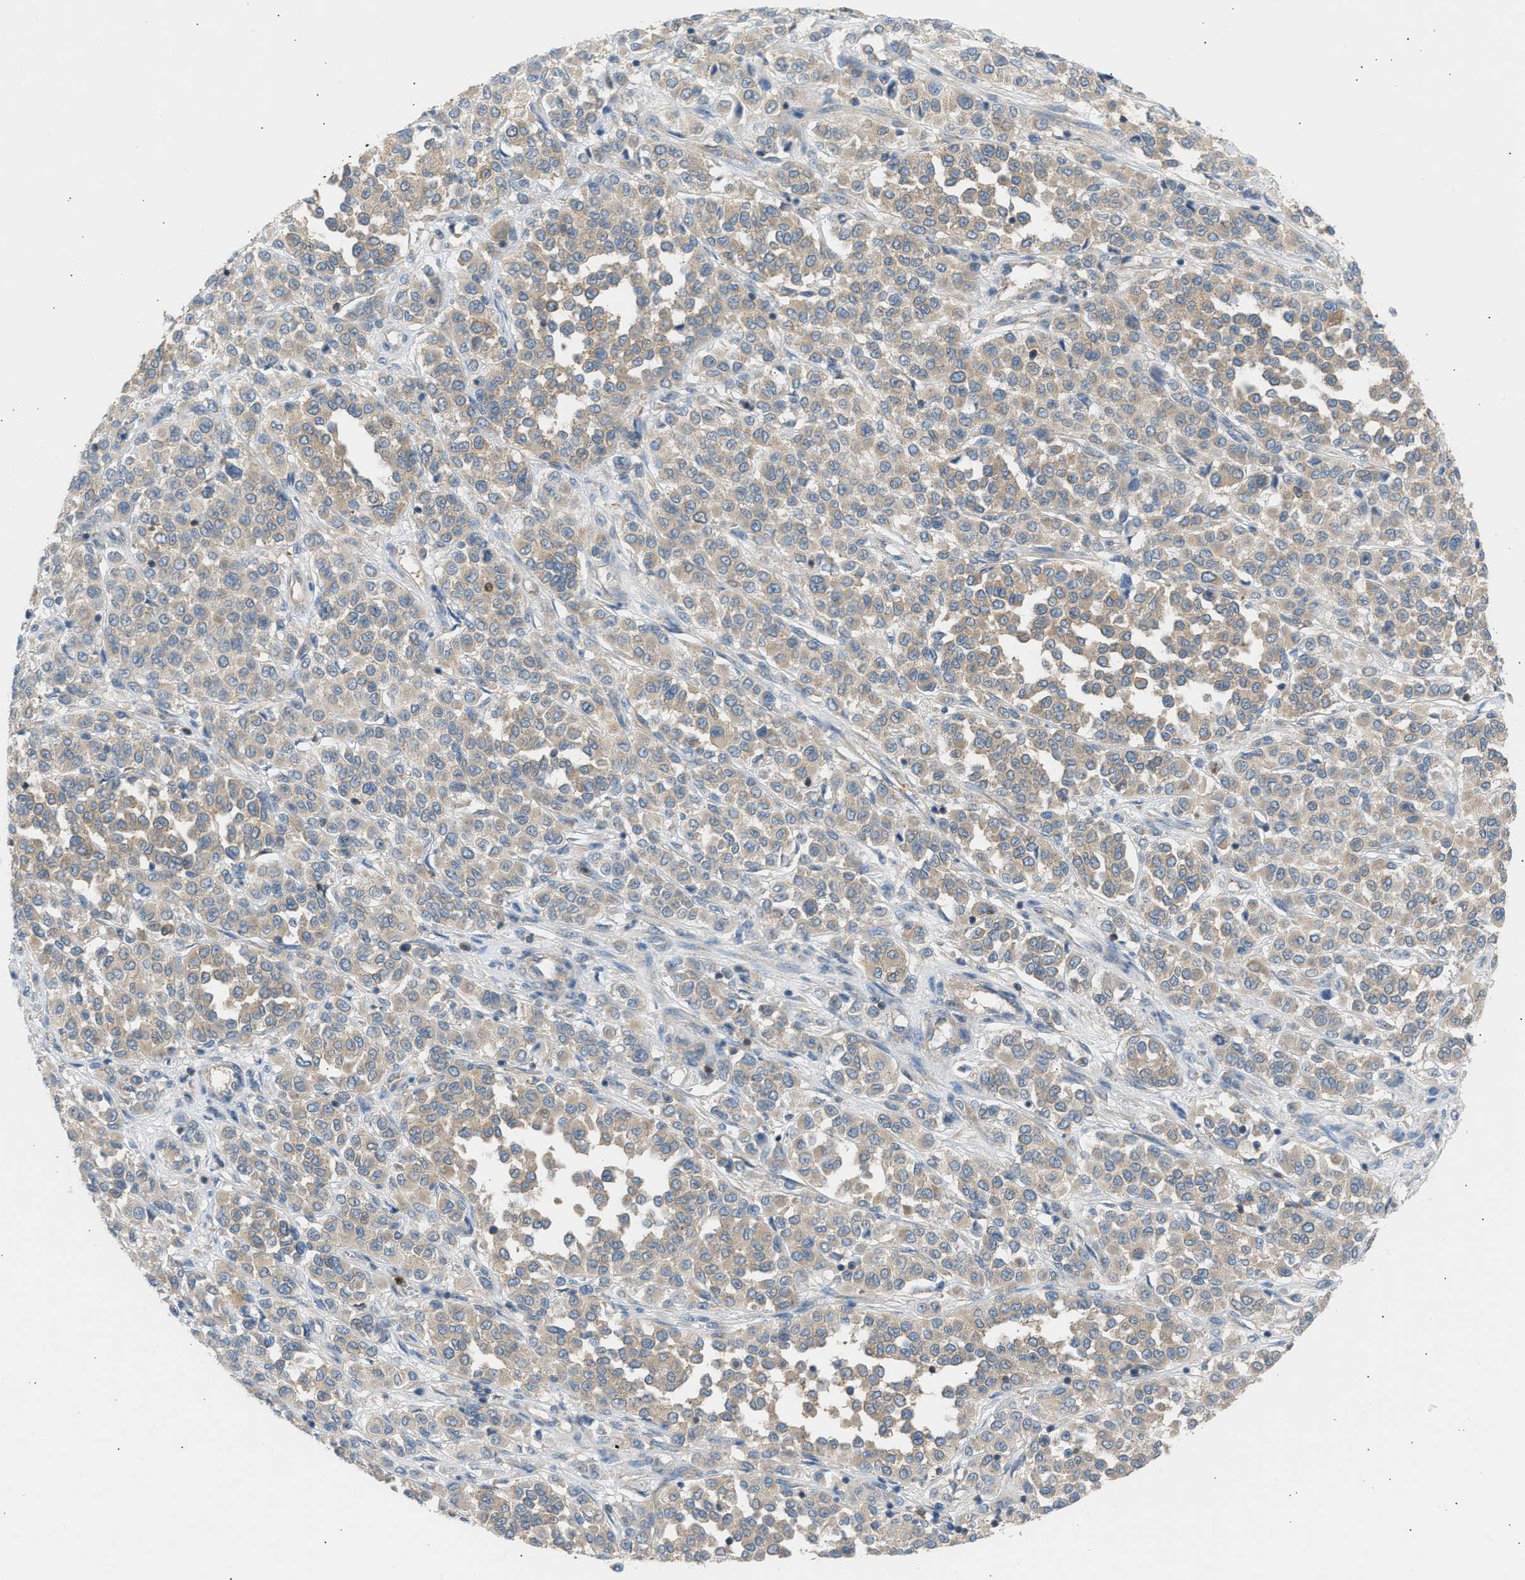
{"staining": {"intensity": "weak", "quantity": "<25%", "location": "cytoplasmic/membranous"}, "tissue": "melanoma", "cell_type": "Tumor cells", "image_type": "cancer", "snomed": [{"axis": "morphology", "description": "Malignant melanoma, Metastatic site"}, {"axis": "topography", "description": "Pancreas"}], "caption": "Immunohistochemical staining of melanoma displays no significant staining in tumor cells.", "gene": "TRIM50", "patient": {"sex": "female", "age": 30}}